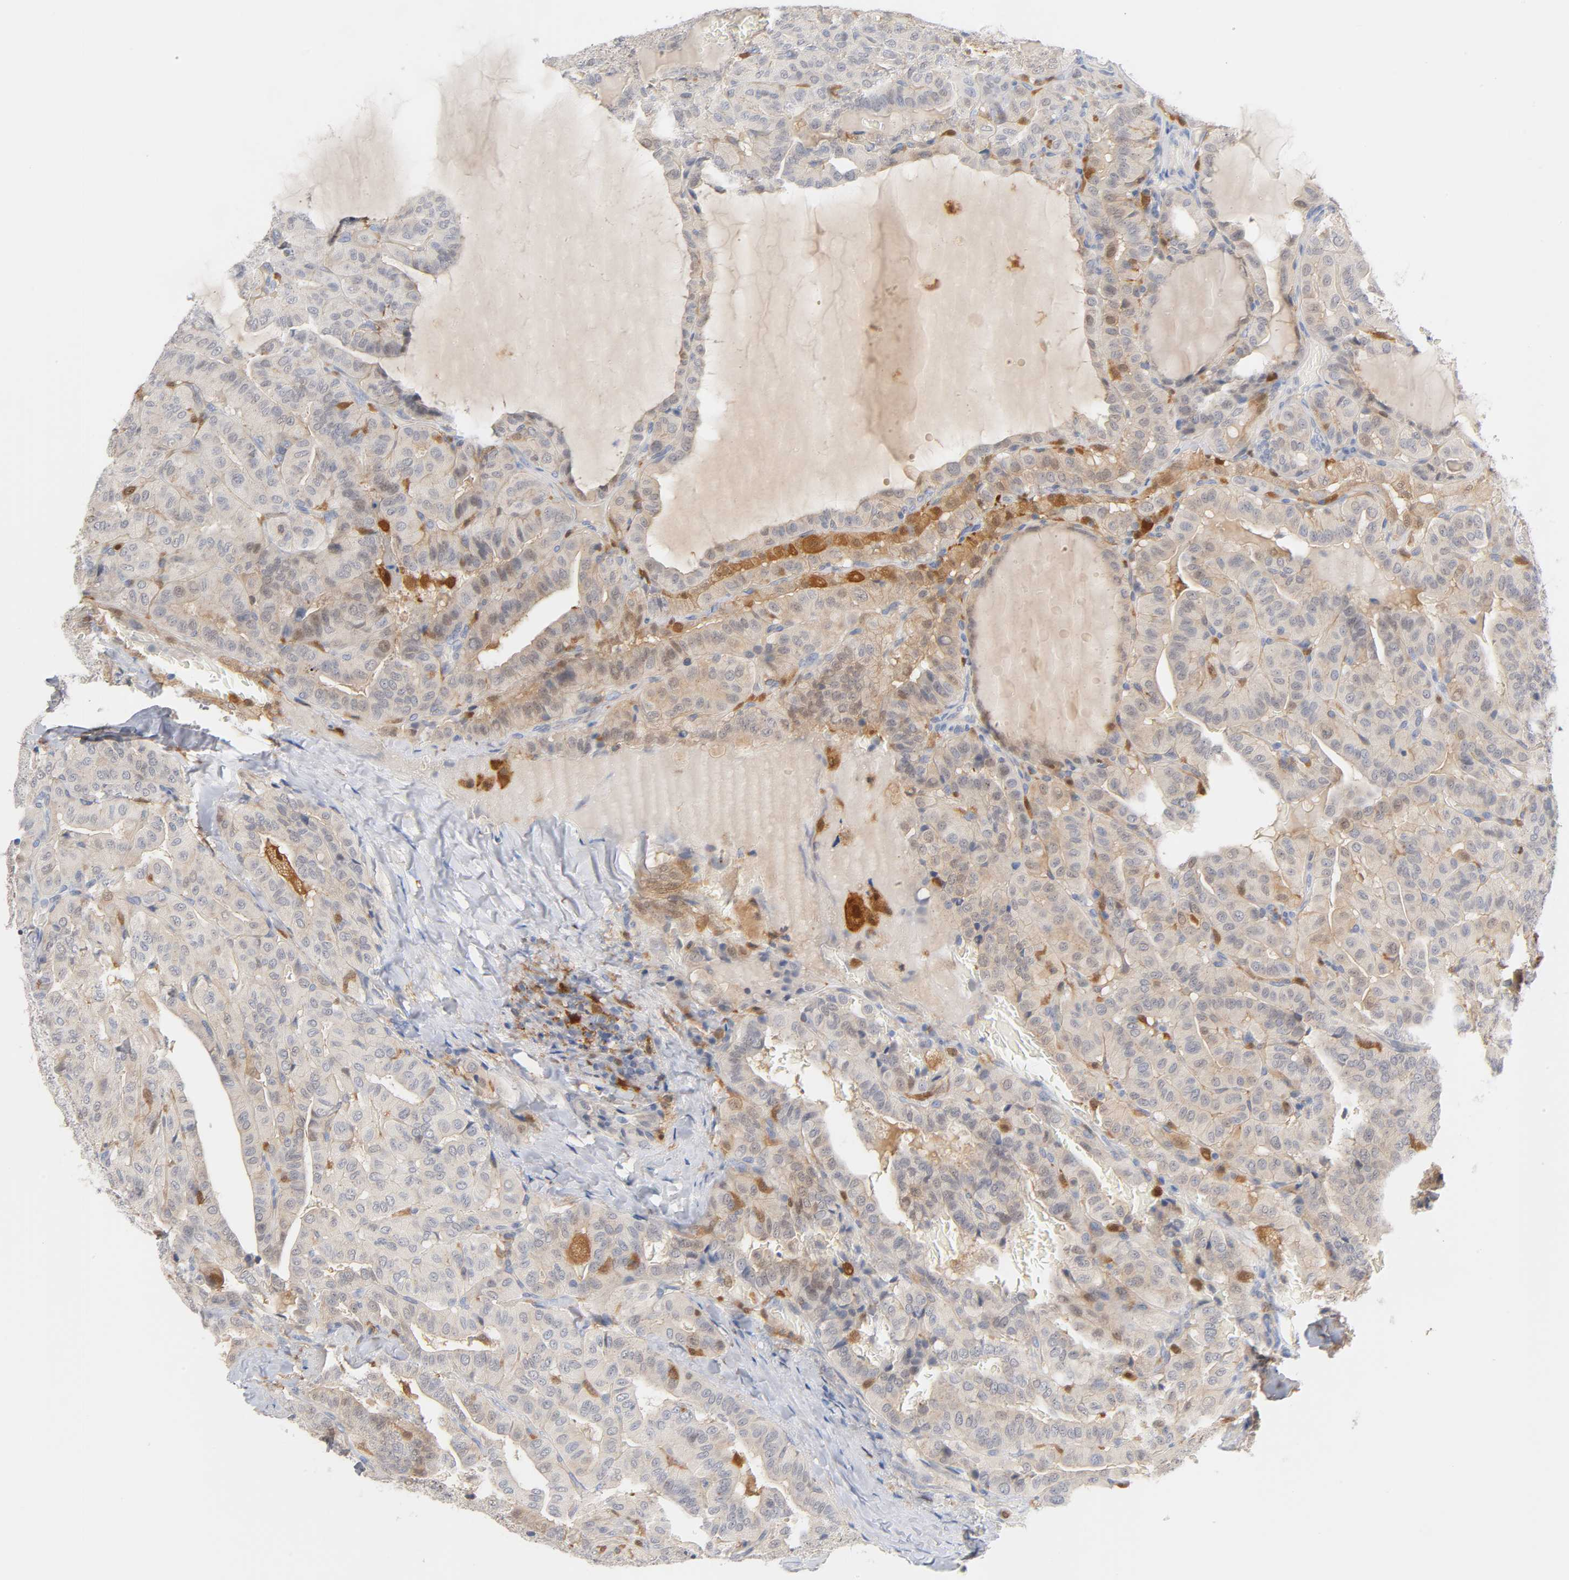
{"staining": {"intensity": "weak", "quantity": "25%-75%", "location": "cytoplasmic/membranous"}, "tissue": "thyroid cancer", "cell_type": "Tumor cells", "image_type": "cancer", "snomed": [{"axis": "morphology", "description": "Papillary adenocarcinoma, NOS"}, {"axis": "topography", "description": "Thyroid gland"}], "caption": "There is low levels of weak cytoplasmic/membranous staining in tumor cells of thyroid papillary adenocarcinoma, as demonstrated by immunohistochemical staining (brown color).", "gene": "IL18", "patient": {"sex": "male", "age": 77}}